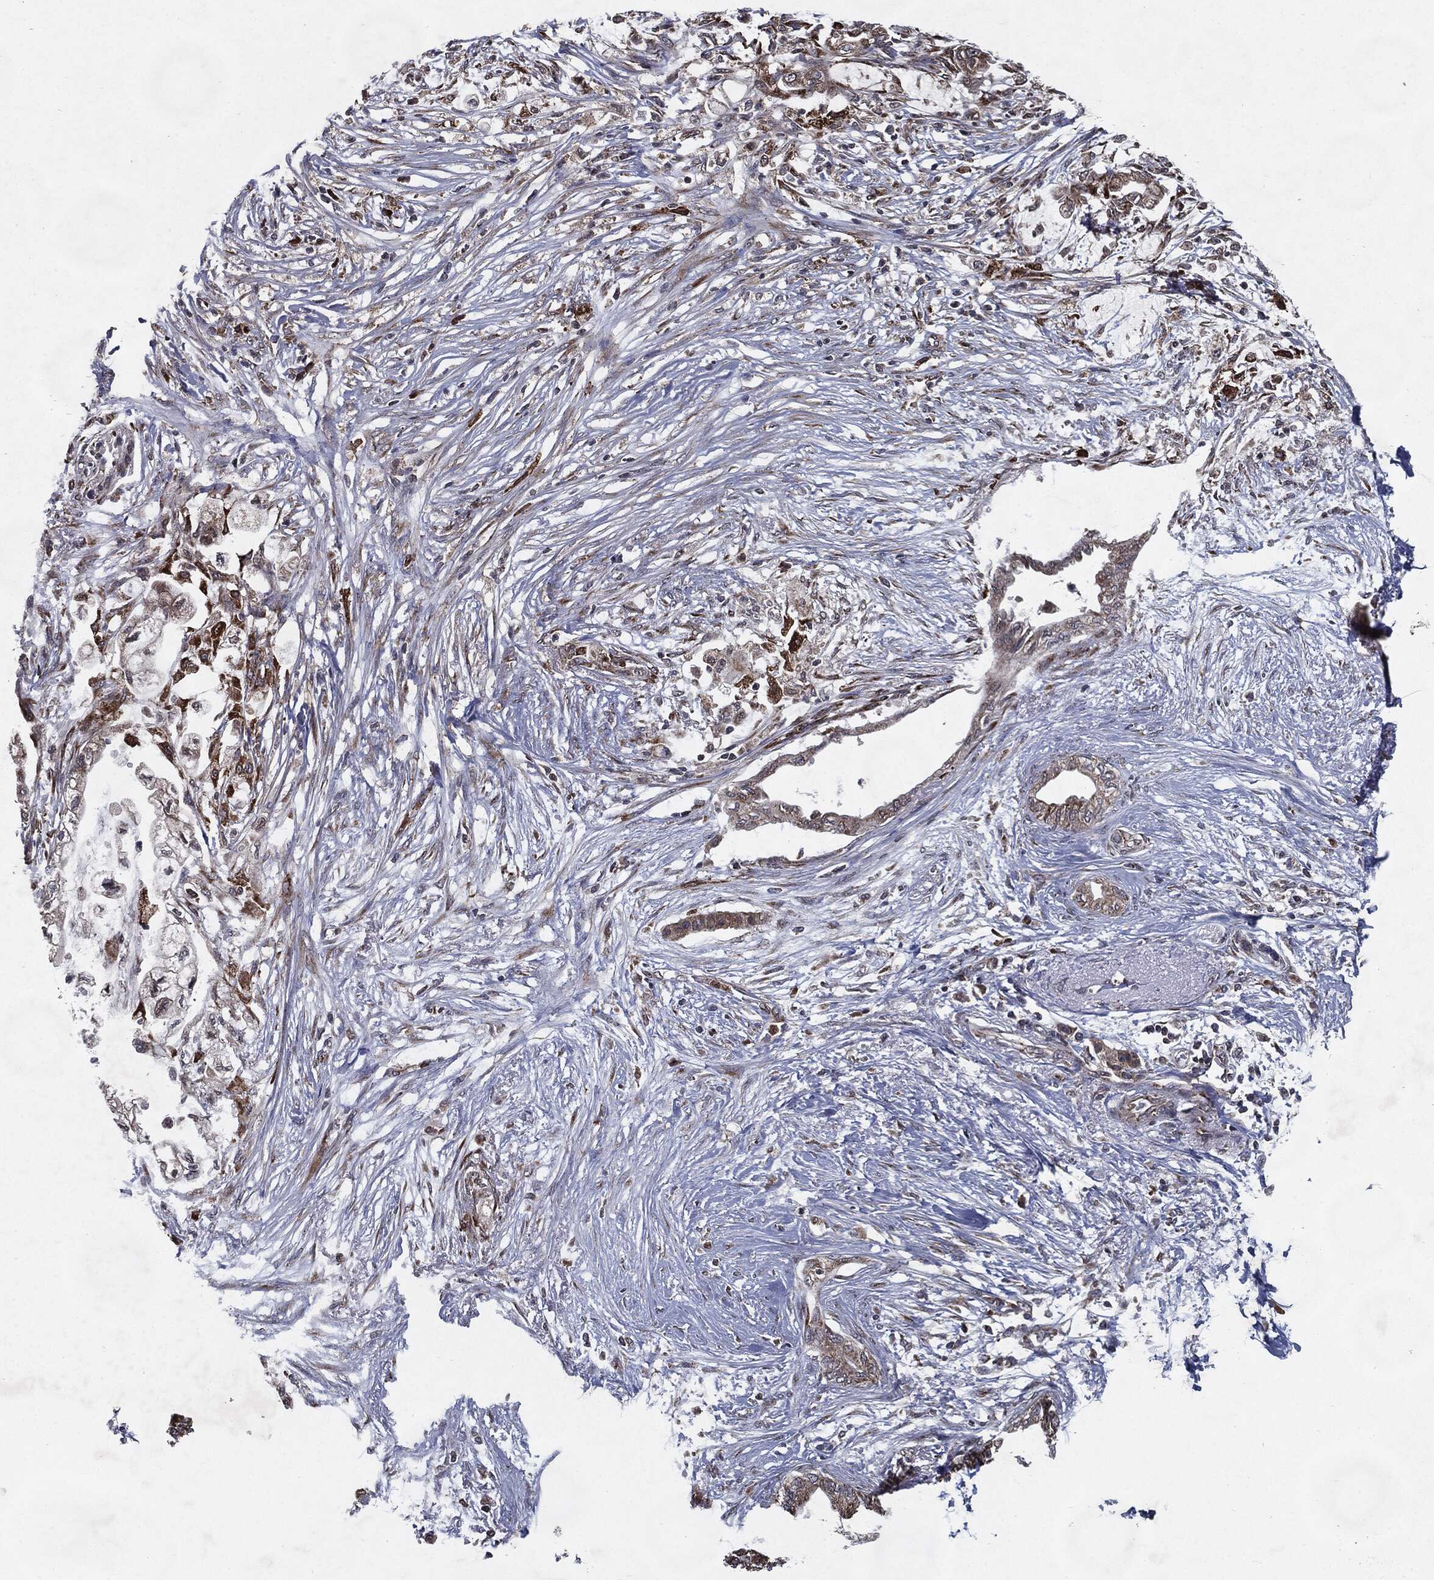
{"staining": {"intensity": "strong", "quantity": "<25%", "location": "cytoplasmic/membranous"}, "tissue": "pancreatic cancer", "cell_type": "Tumor cells", "image_type": "cancer", "snomed": [{"axis": "morphology", "description": "Normal tissue, NOS"}, {"axis": "morphology", "description": "Adenocarcinoma, NOS"}, {"axis": "topography", "description": "Pancreas"}, {"axis": "topography", "description": "Duodenum"}], "caption": "Pancreatic adenocarcinoma stained for a protein reveals strong cytoplasmic/membranous positivity in tumor cells.", "gene": "HDAC5", "patient": {"sex": "female", "age": 60}}